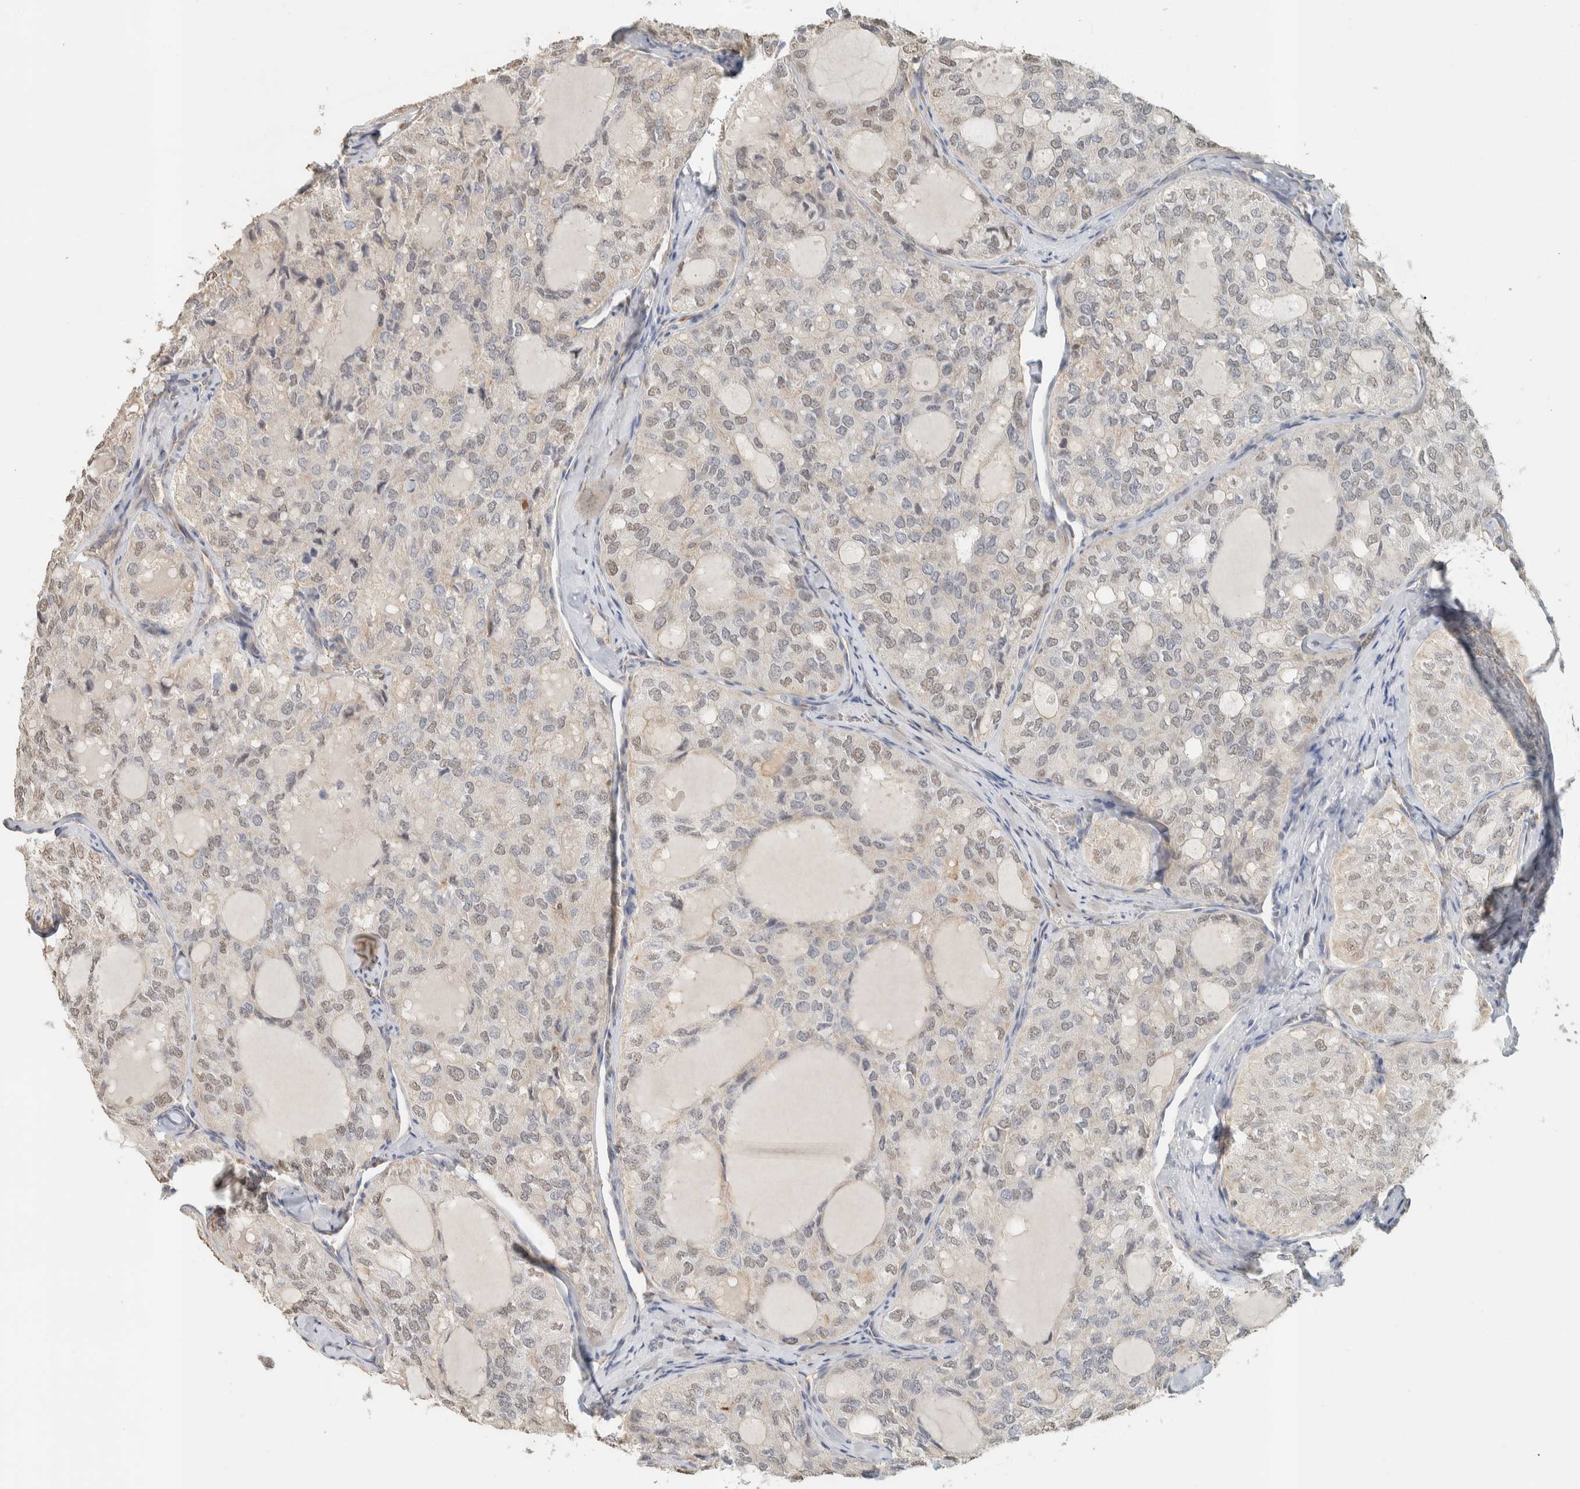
{"staining": {"intensity": "weak", "quantity": "<25%", "location": "nuclear"}, "tissue": "thyroid cancer", "cell_type": "Tumor cells", "image_type": "cancer", "snomed": [{"axis": "morphology", "description": "Follicular adenoma carcinoma, NOS"}, {"axis": "topography", "description": "Thyroid gland"}], "caption": "This is an immunohistochemistry (IHC) micrograph of follicular adenoma carcinoma (thyroid). There is no expression in tumor cells.", "gene": "PDE7B", "patient": {"sex": "male", "age": 75}}